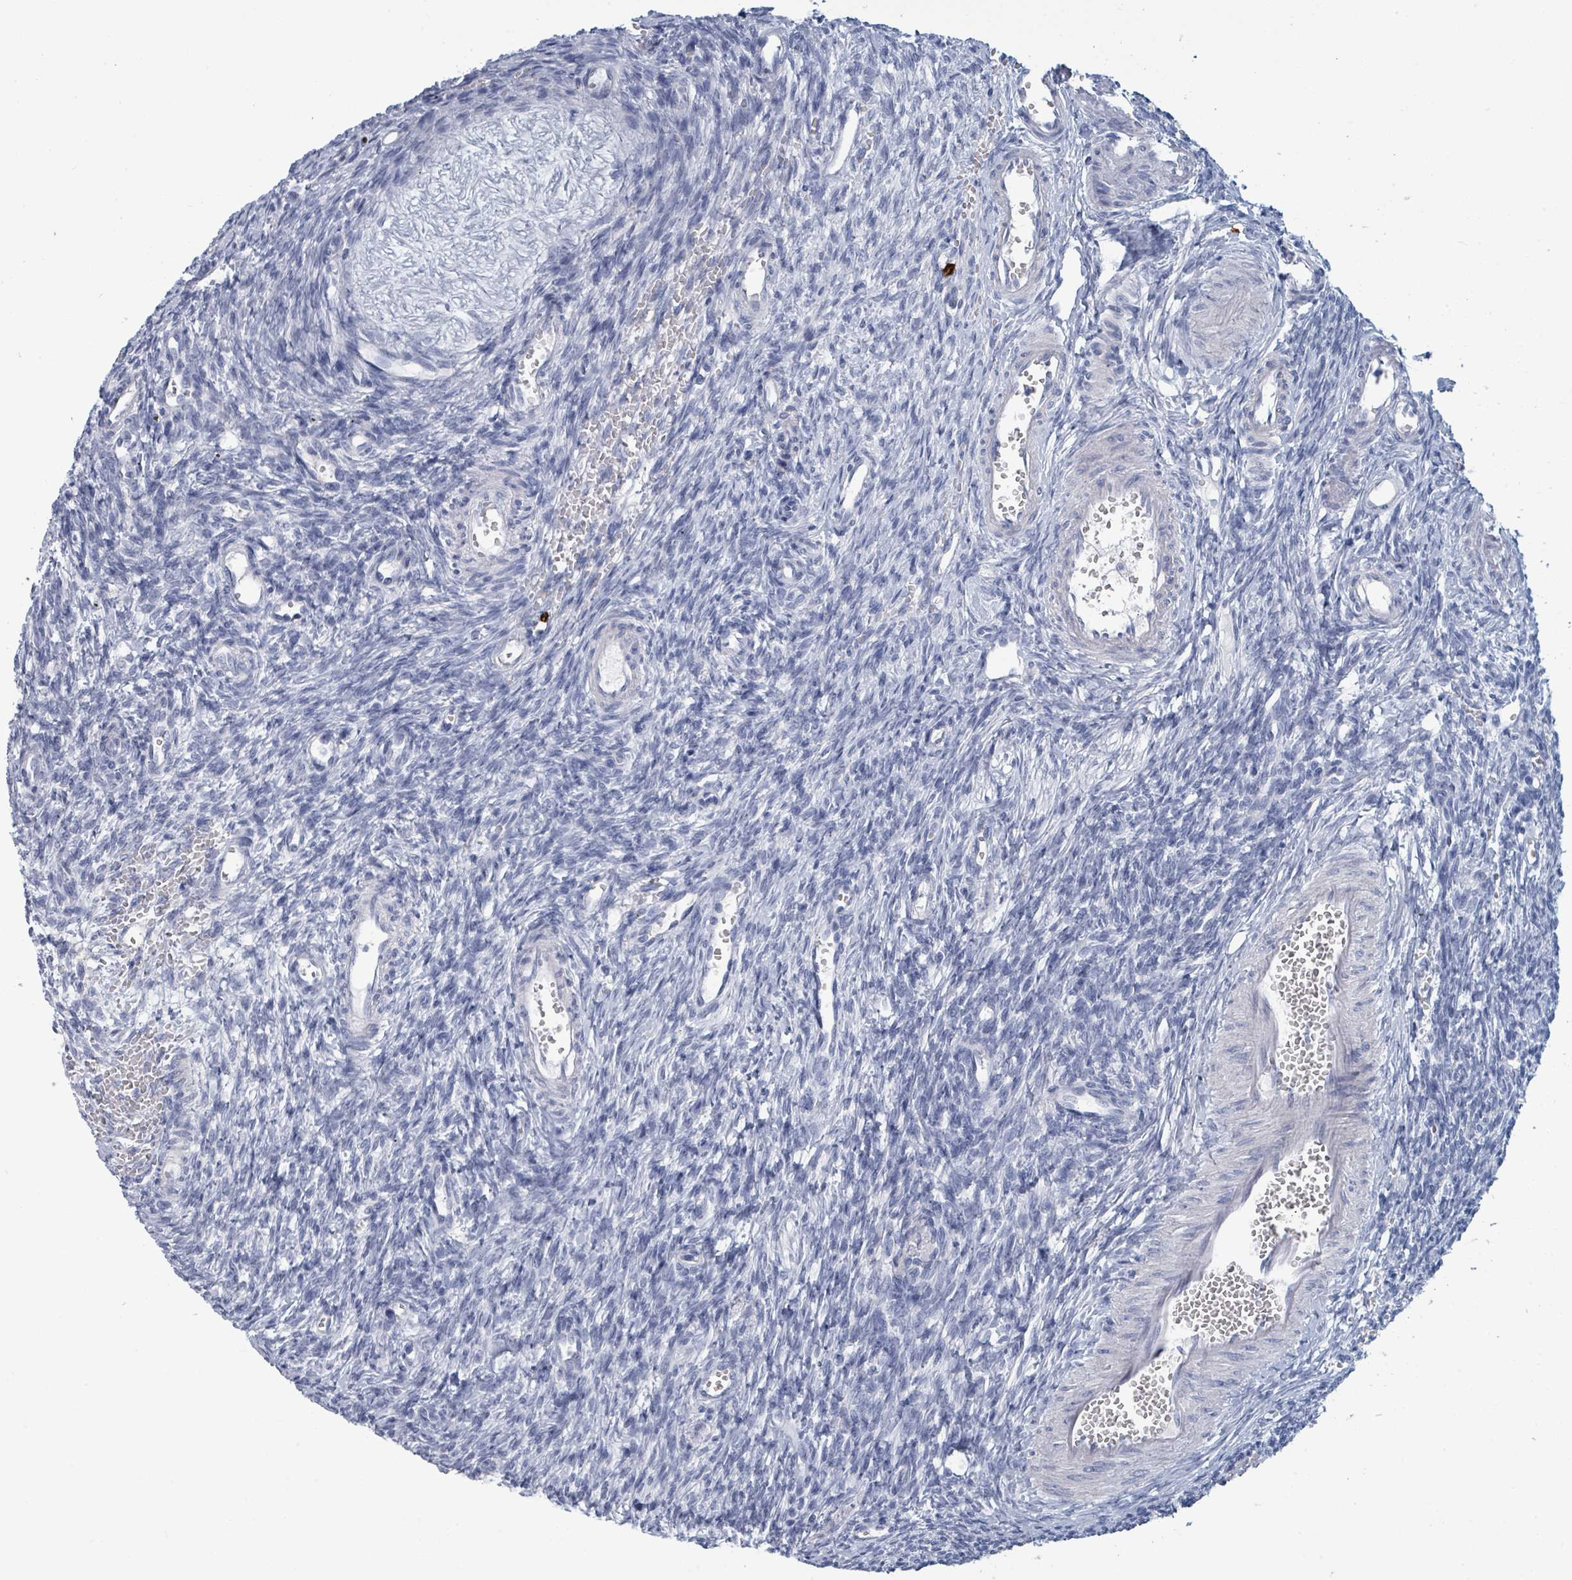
{"staining": {"intensity": "negative", "quantity": "none", "location": "none"}, "tissue": "ovary", "cell_type": "Ovarian stroma cells", "image_type": "normal", "snomed": [{"axis": "morphology", "description": "Normal tissue, NOS"}, {"axis": "topography", "description": "Ovary"}], "caption": "The immunohistochemistry (IHC) micrograph has no significant positivity in ovarian stroma cells of ovary.", "gene": "VPS13D", "patient": {"sex": "female", "age": 39}}